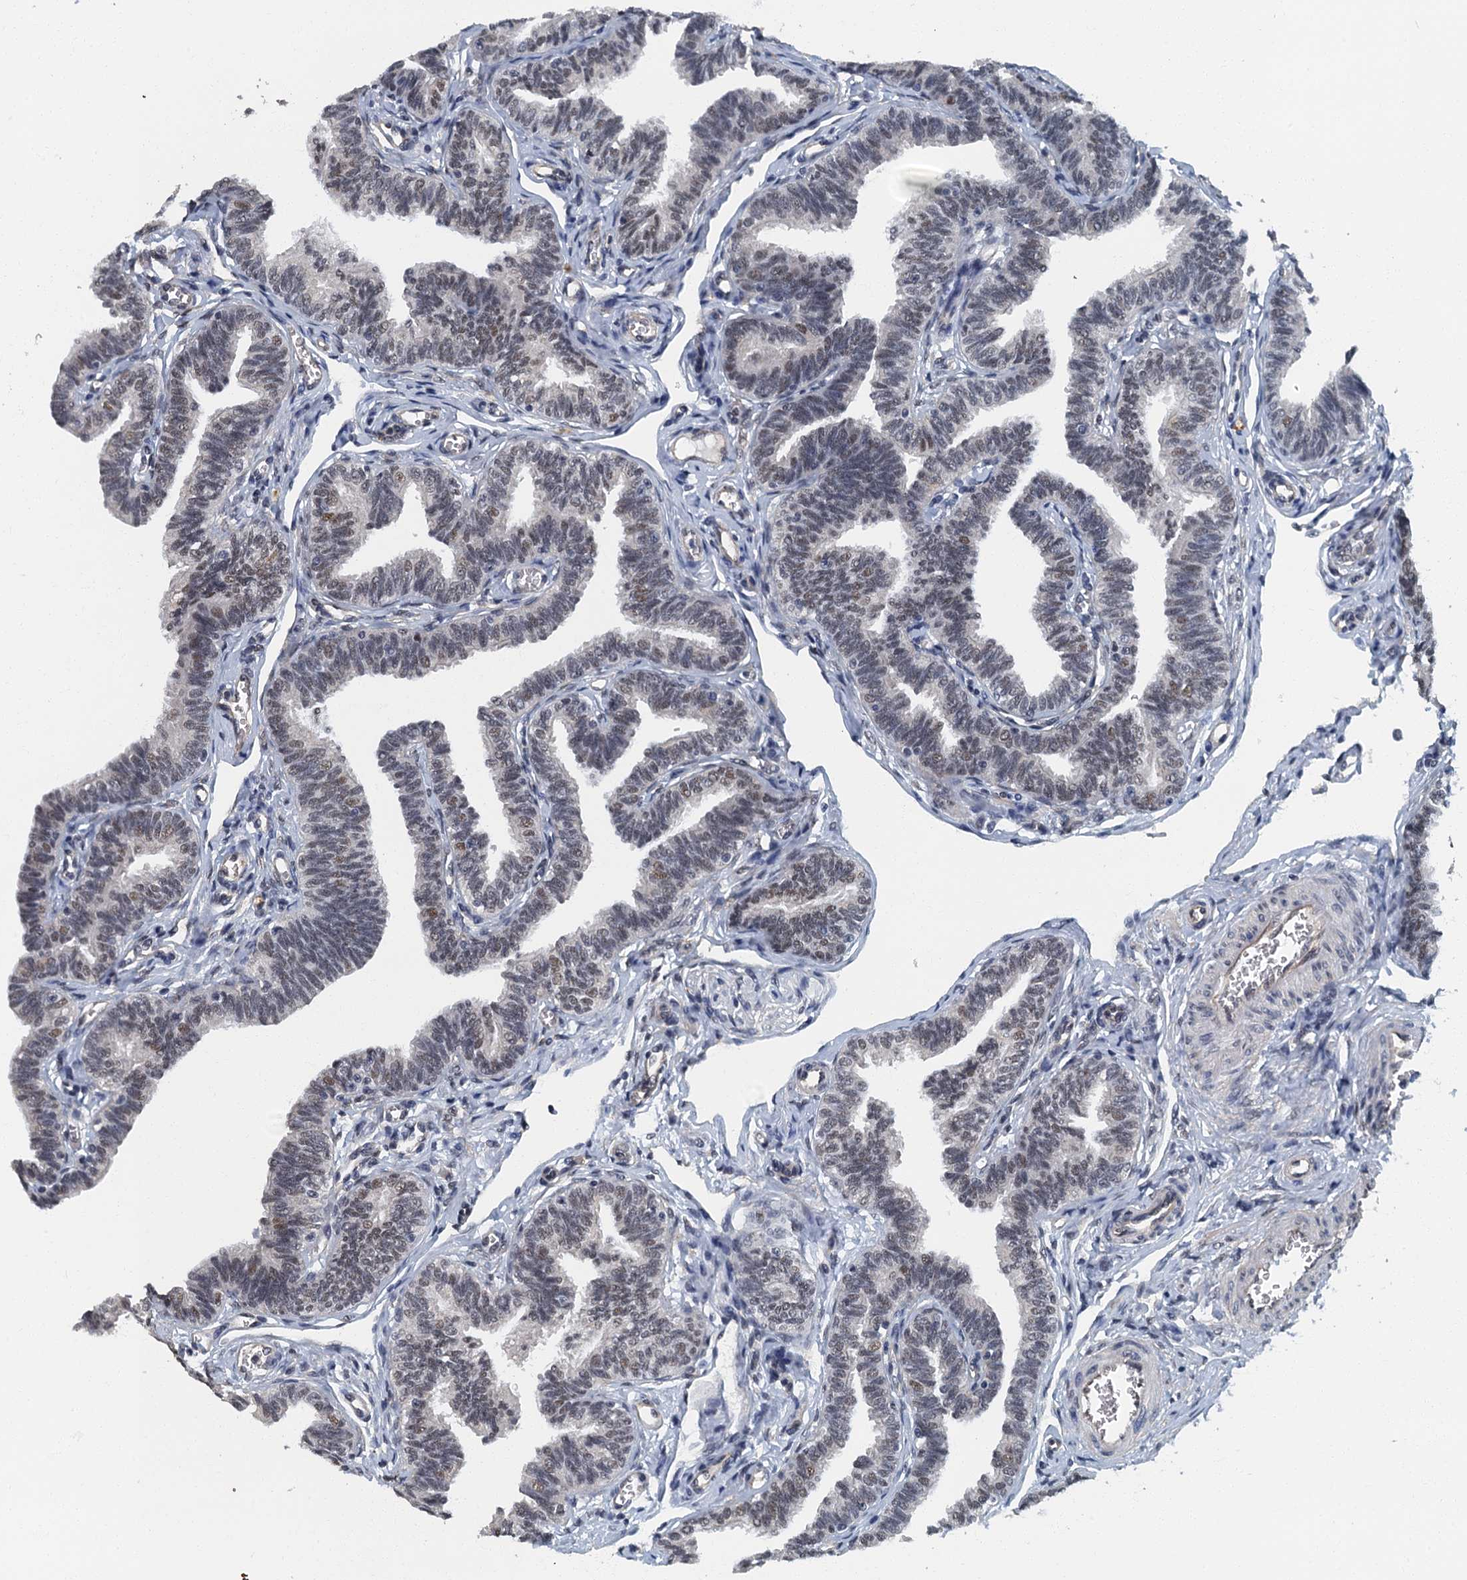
{"staining": {"intensity": "moderate", "quantity": "25%-75%", "location": "nuclear"}, "tissue": "fallopian tube", "cell_type": "Glandular cells", "image_type": "normal", "snomed": [{"axis": "morphology", "description": "Normal tissue, NOS"}, {"axis": "topography", "description": "Fallopian tube"}, {"axis": "topography", "description": "Ovary"}], "caption": "Immunohistochemical staining of normal fallopian tube displays moderate nuclear protein positivity in approximately 25%-75% of glandular cells. Using DAB (3,3'-diaminobenzidine) (brown) and hematoxylin (blue) stains, captured at high magnification using brightfield microscopy.", "gene": "GADL1", "patient": {"sex": "female", "age": 23}}